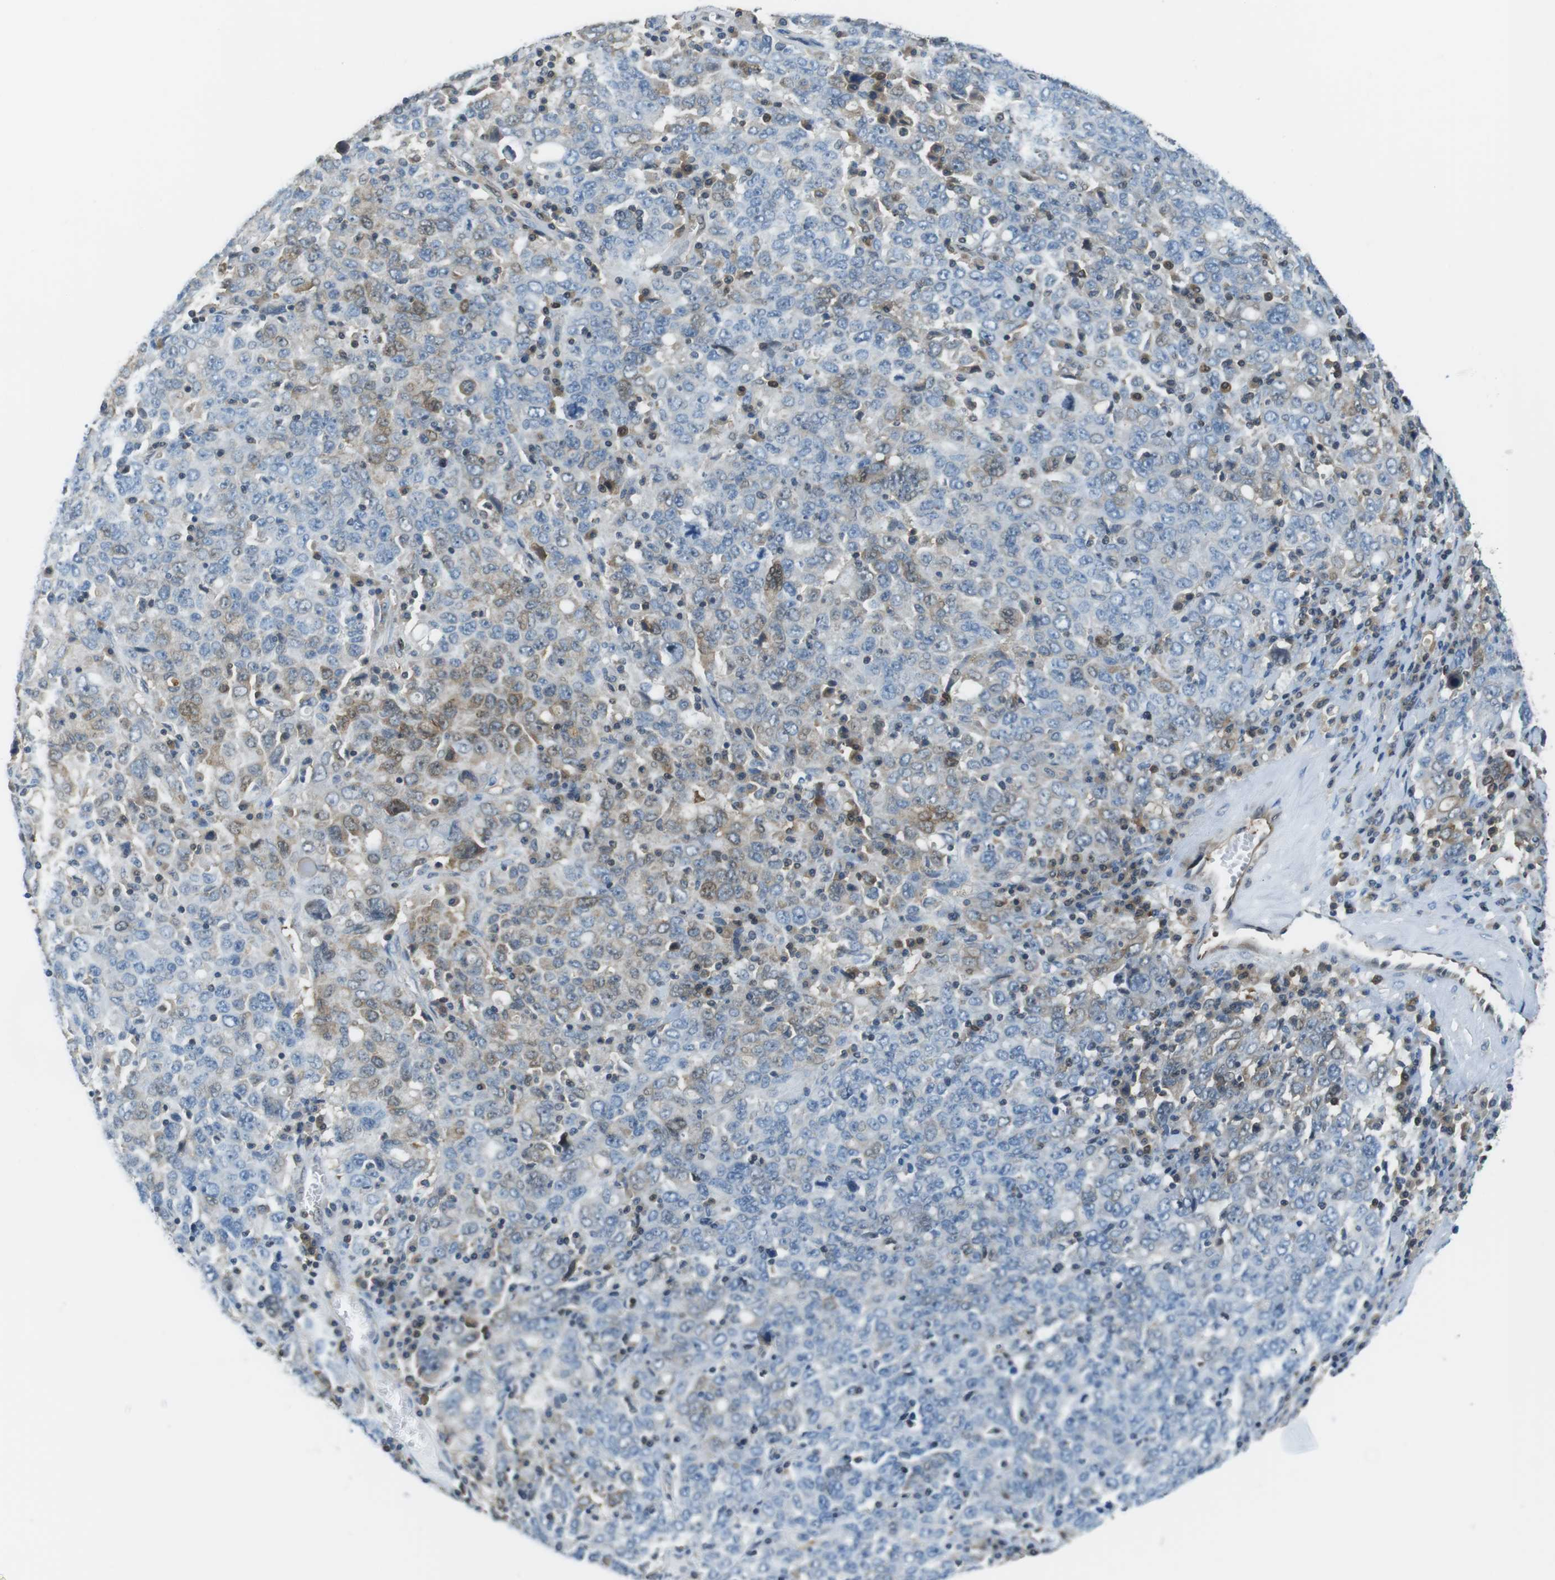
{"staining": {"intensity": "weak", "quantity": "25%-75%", "location": "cytoplasmic/membranous"}, "tissue": "ovarian cancer", "cell_type": "Tumor cells", "image_type": "cancer", "snomed": [{"axis": "morphology", "description": "Carcinoma, endometroid"}, {"axis": "topography", "description": "Ovary"}], "caption": "Ovarian endometroid carcinoma stained with immunohistochemistry (IHC) exhibits weak cytoplasmic/membranous positivity in approximately 25%-75% of tumor cells.", "gene": "TES", "patient": {"sex": "female", "age": 62}}